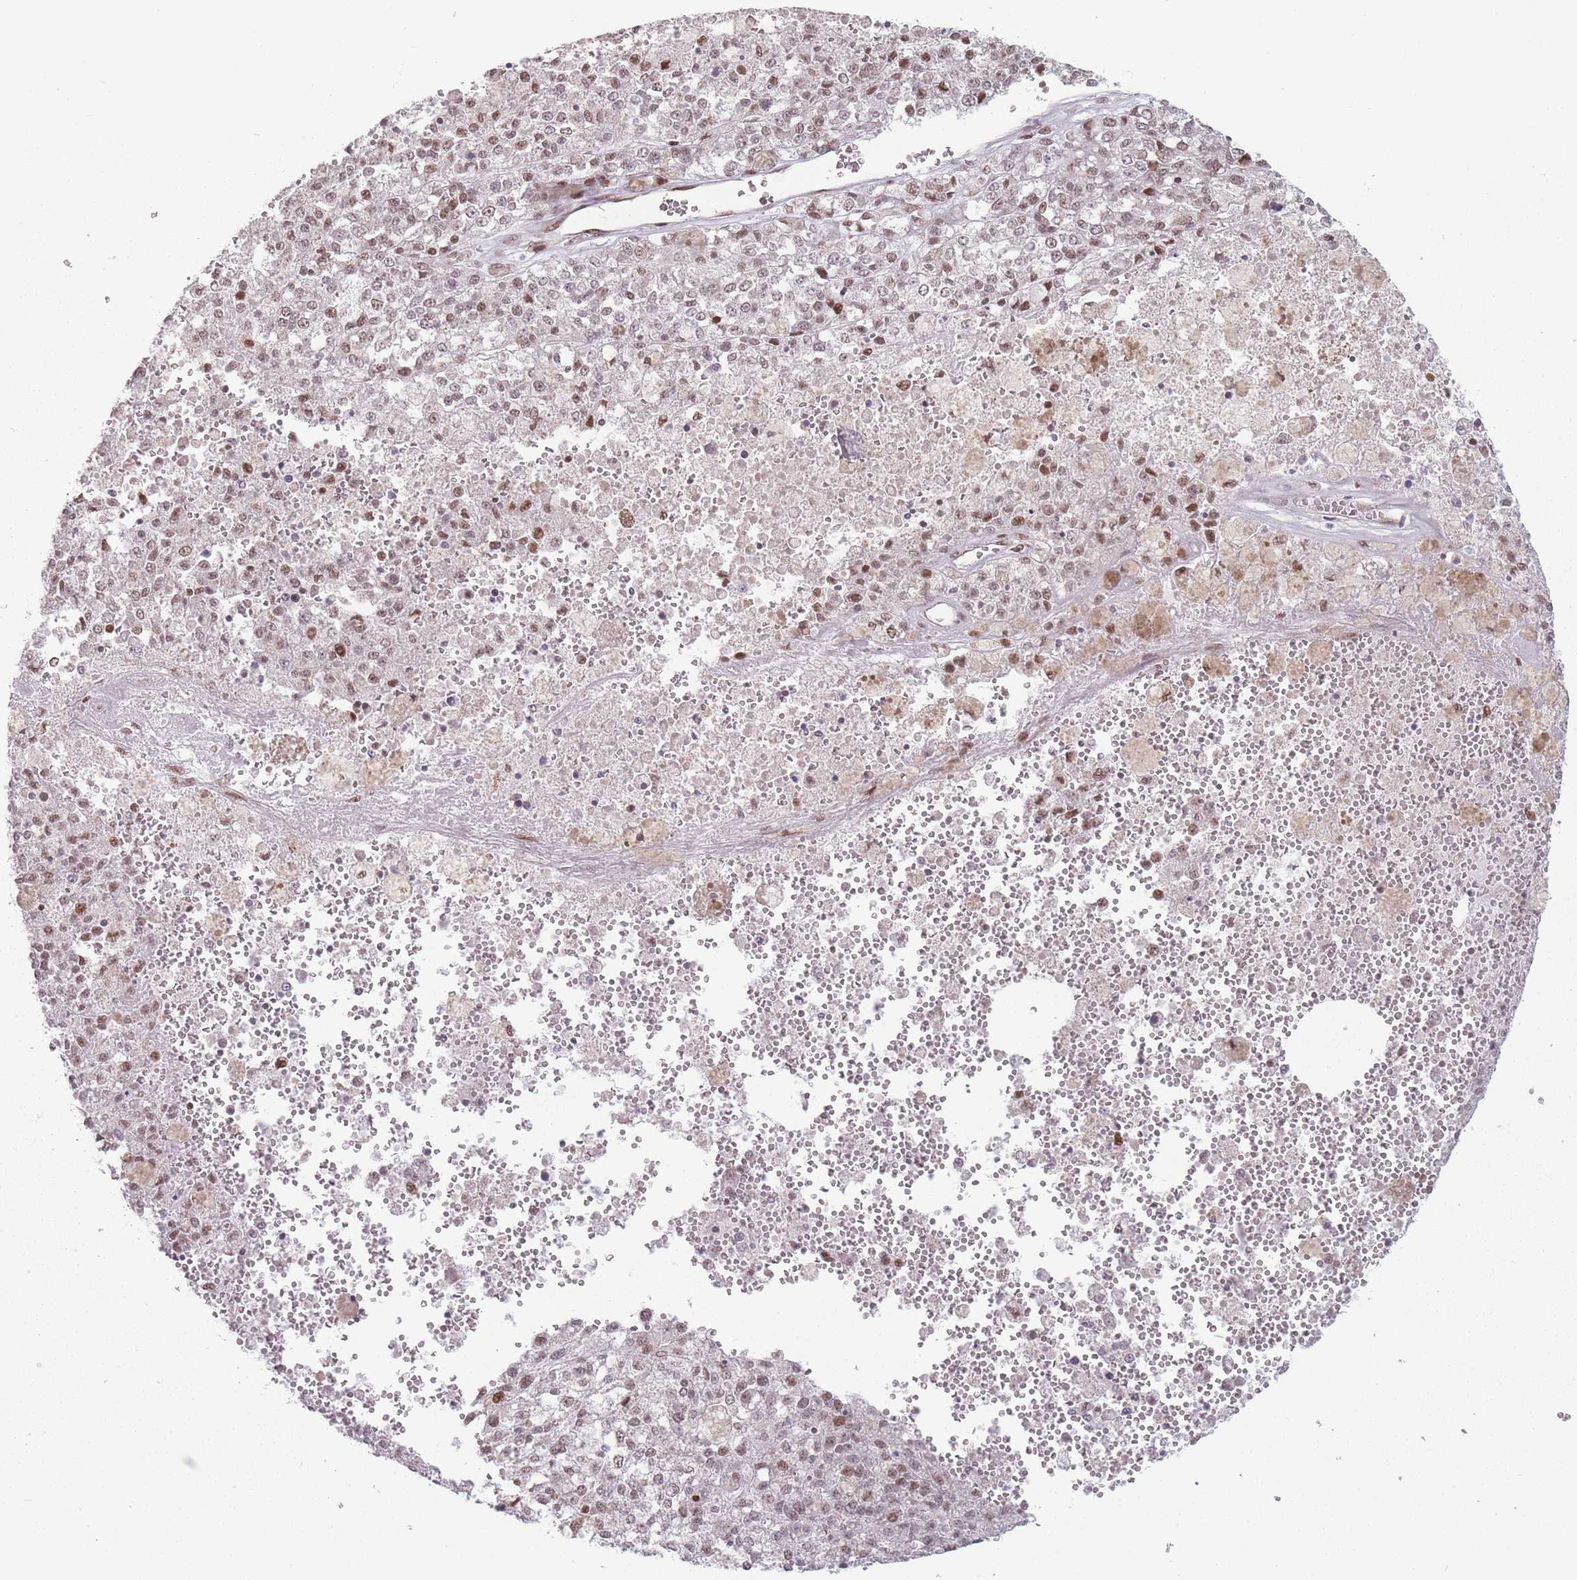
{"staining": {"intensity": "moderate", "quantity": "25%-75%", "location": "nuclear"}, "tissue": "melanoma", "cell_type": "Tumor cells", "image_type": "cancer", "snomed": [{"axis": "morphology", "description": "Malignant melanoma, NOS"}, {"axis": "topography", "description": "Skin"}], "caption": "This histopathology image demonstrates immunohistochemistry staining of melanoma, with medium moderate nuclear positivity in about 25%-75% of tumor cells.", "gene": "SH3BGRL2", "patient": {"sex": "female", "age": 64}}